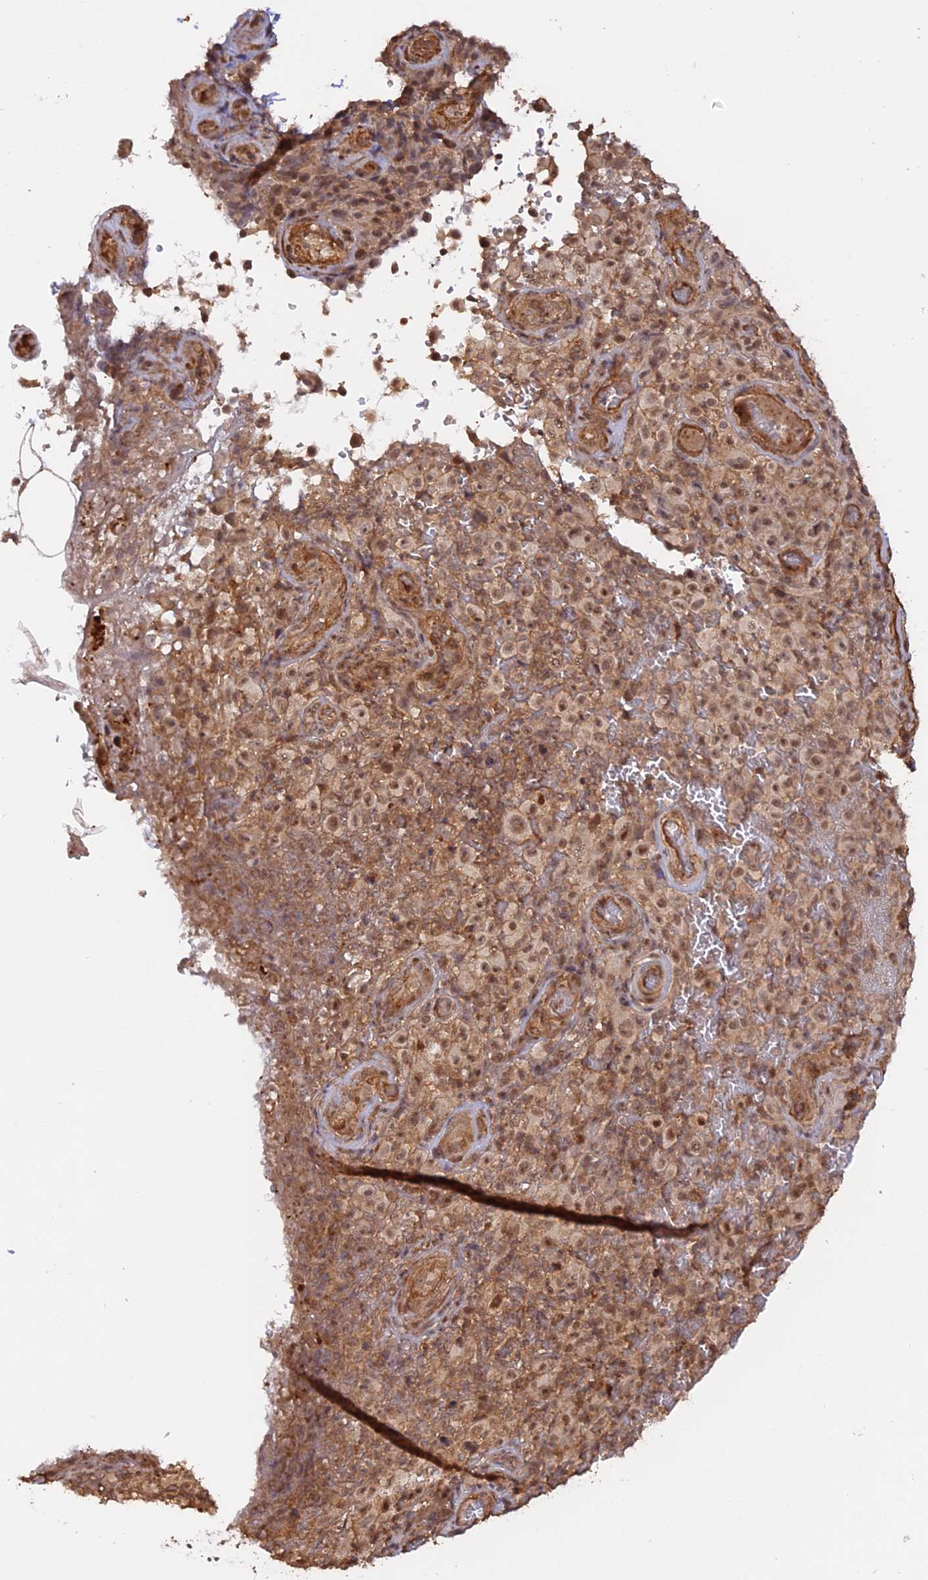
{"staining": {"intensity": "moderate", "quantity": ">75%", "location": "cytoplasmic/membranous,nuclear"}, "tissue": "melanoma", "cell_type": "Tumor cells", "image_type": "cancer", "snomed": [{"axis": "morphology", "description": "Malignant melanoma, NOS"}, {"axis": "topography", "description": "Skin"}], "caption": "Immunohistochemistry staining of melanoma, which shows medium levels of moderate cytoplasmic/membranous and nuclear staining in approximately >75% of tumor cells indicating moderate cytoplasmic/membranous and nuclear protein positivity. The staining was performed using DAB (3,3'-diaminobenzidine) (brown) for protein detection and nuclei were counterstained in hematoxylin (blue).", "gene": "CCDC174", "patient": {"sex": "female", "age": 82}}